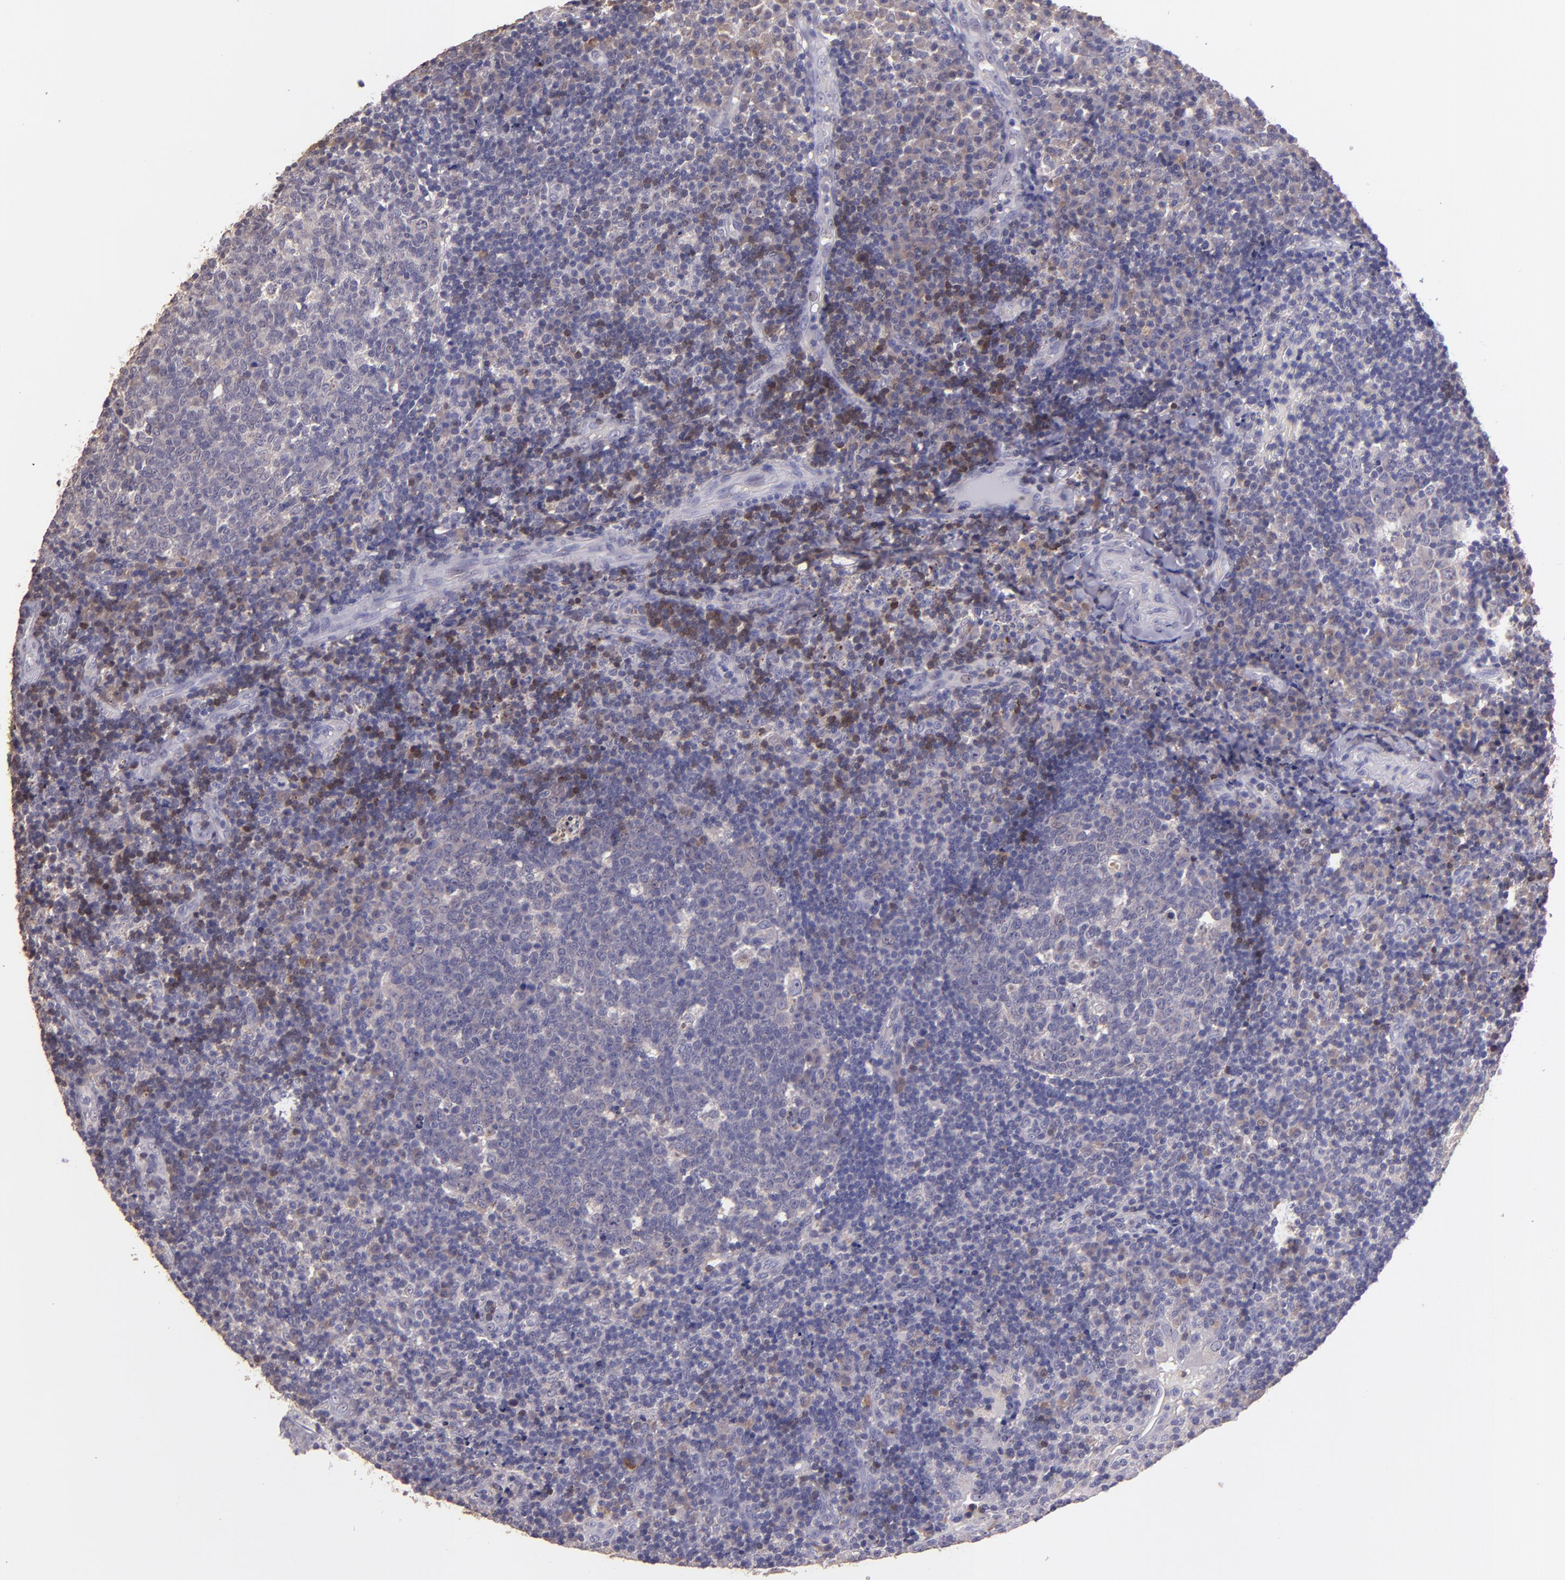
{"staining": {"intensity": "weak", "quantity": "<25%", "location": "cytoplasmic/membranous"}, "tissue": "tonsil", "cell_type": "Germinal center cells", "image_type": "normal", "snomed": [{"axis": "morphology", "description": "Normal tissue, NOS"}, {"axis": "topography", "description": "Tonsil"}], "caption": "The photomicrograph exhibits no significant staining in germinal center cells of tonsil. Brightfield microscopy of IHC stained with DAB (3,3'-diaminobenzidine) (brown) and hematoxylin (blue), captured at high magnification.", "gene": "PAPPA", "patient": {"sex": "female", "age": 40}}